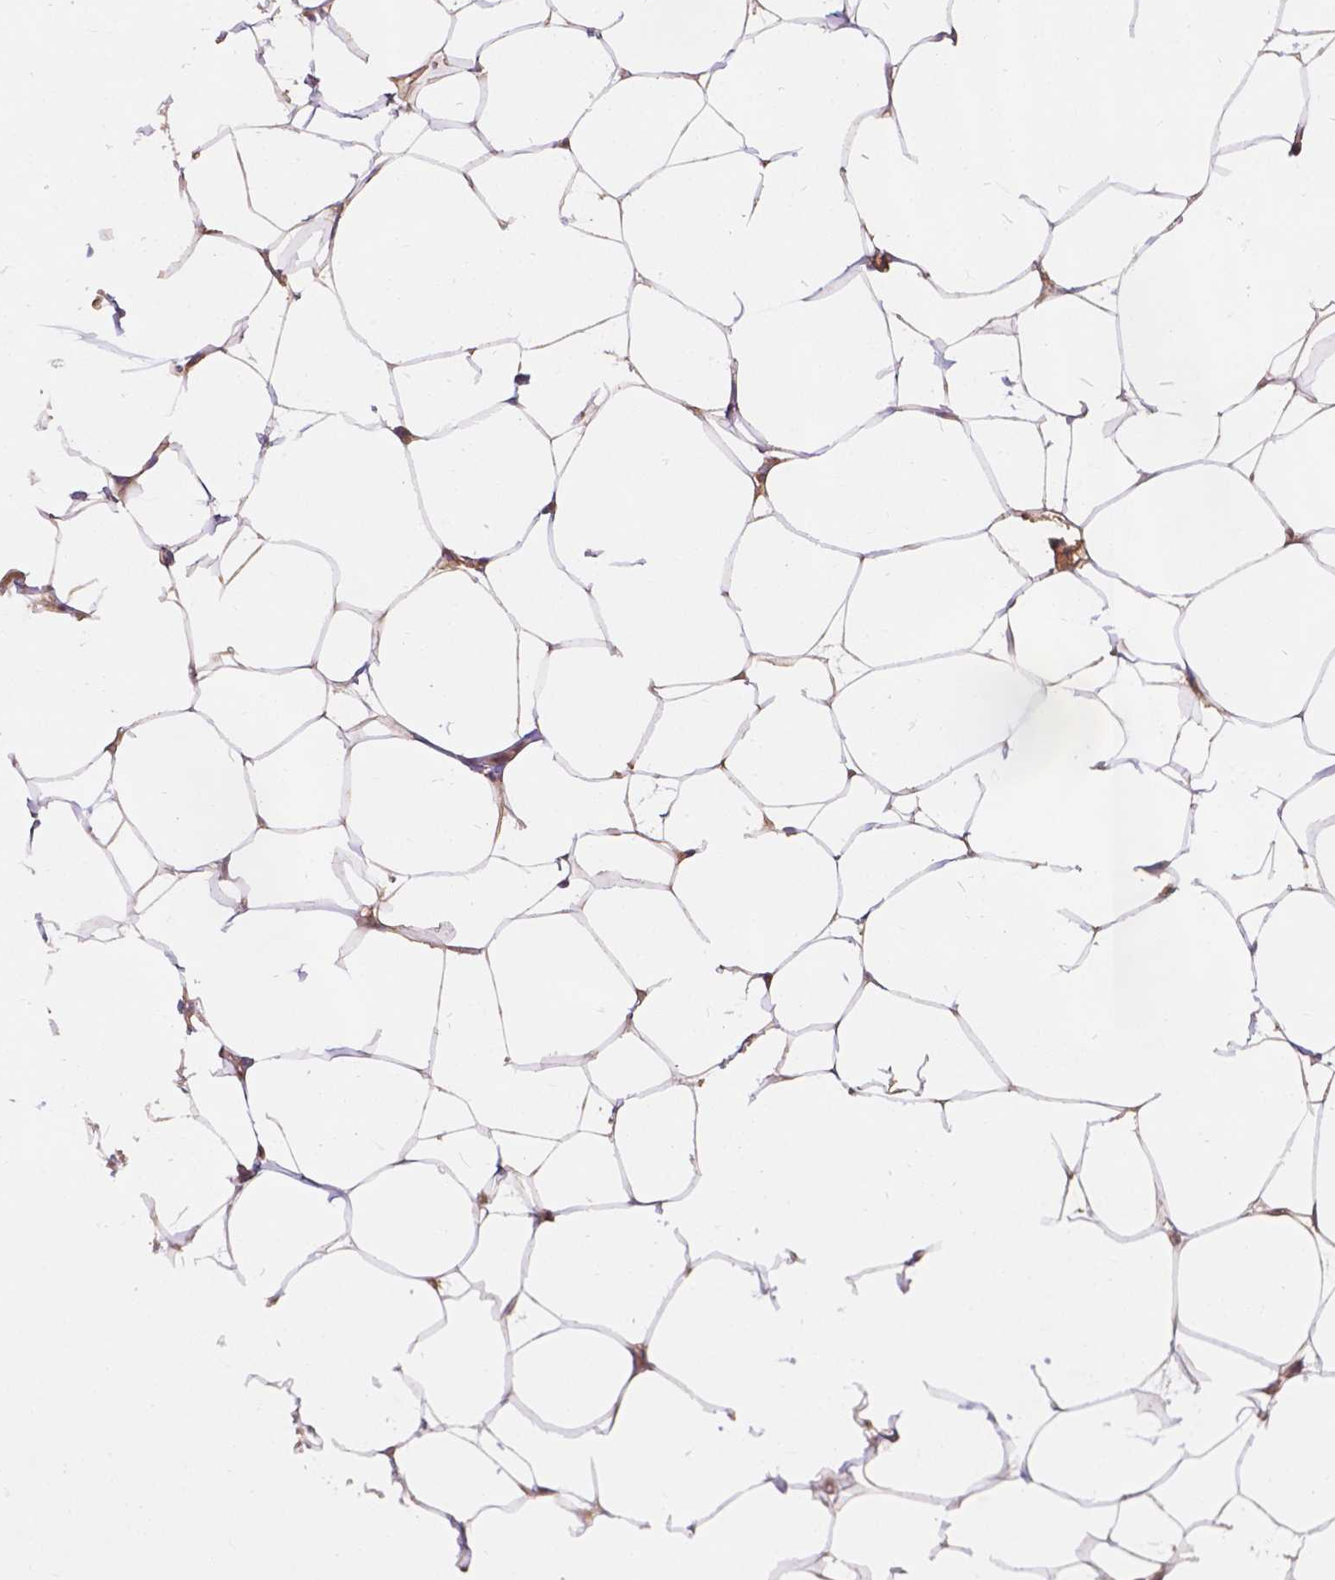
{"staining": {"intensity": "moderate", "quantity": ">75%", "location": "cytoplasmic/membranous"}, "tissue": "breast", "cell_type": "Adipocytes", "image_type": "normal", "snomed": [{"axis": "morphology", "description": "Normal tissue, NOS"}, {"axis": "topography", "description": "Breast"}], "caption": "IHC photomicrograph of unremarkable breast stained for a protein (brown), which exhibits medium levels of moderate cytoplasmic/membranous expression in about >75% of adipocytes.", "gene": "CDK10", "patient": {"sex": "female", "age": 32}}